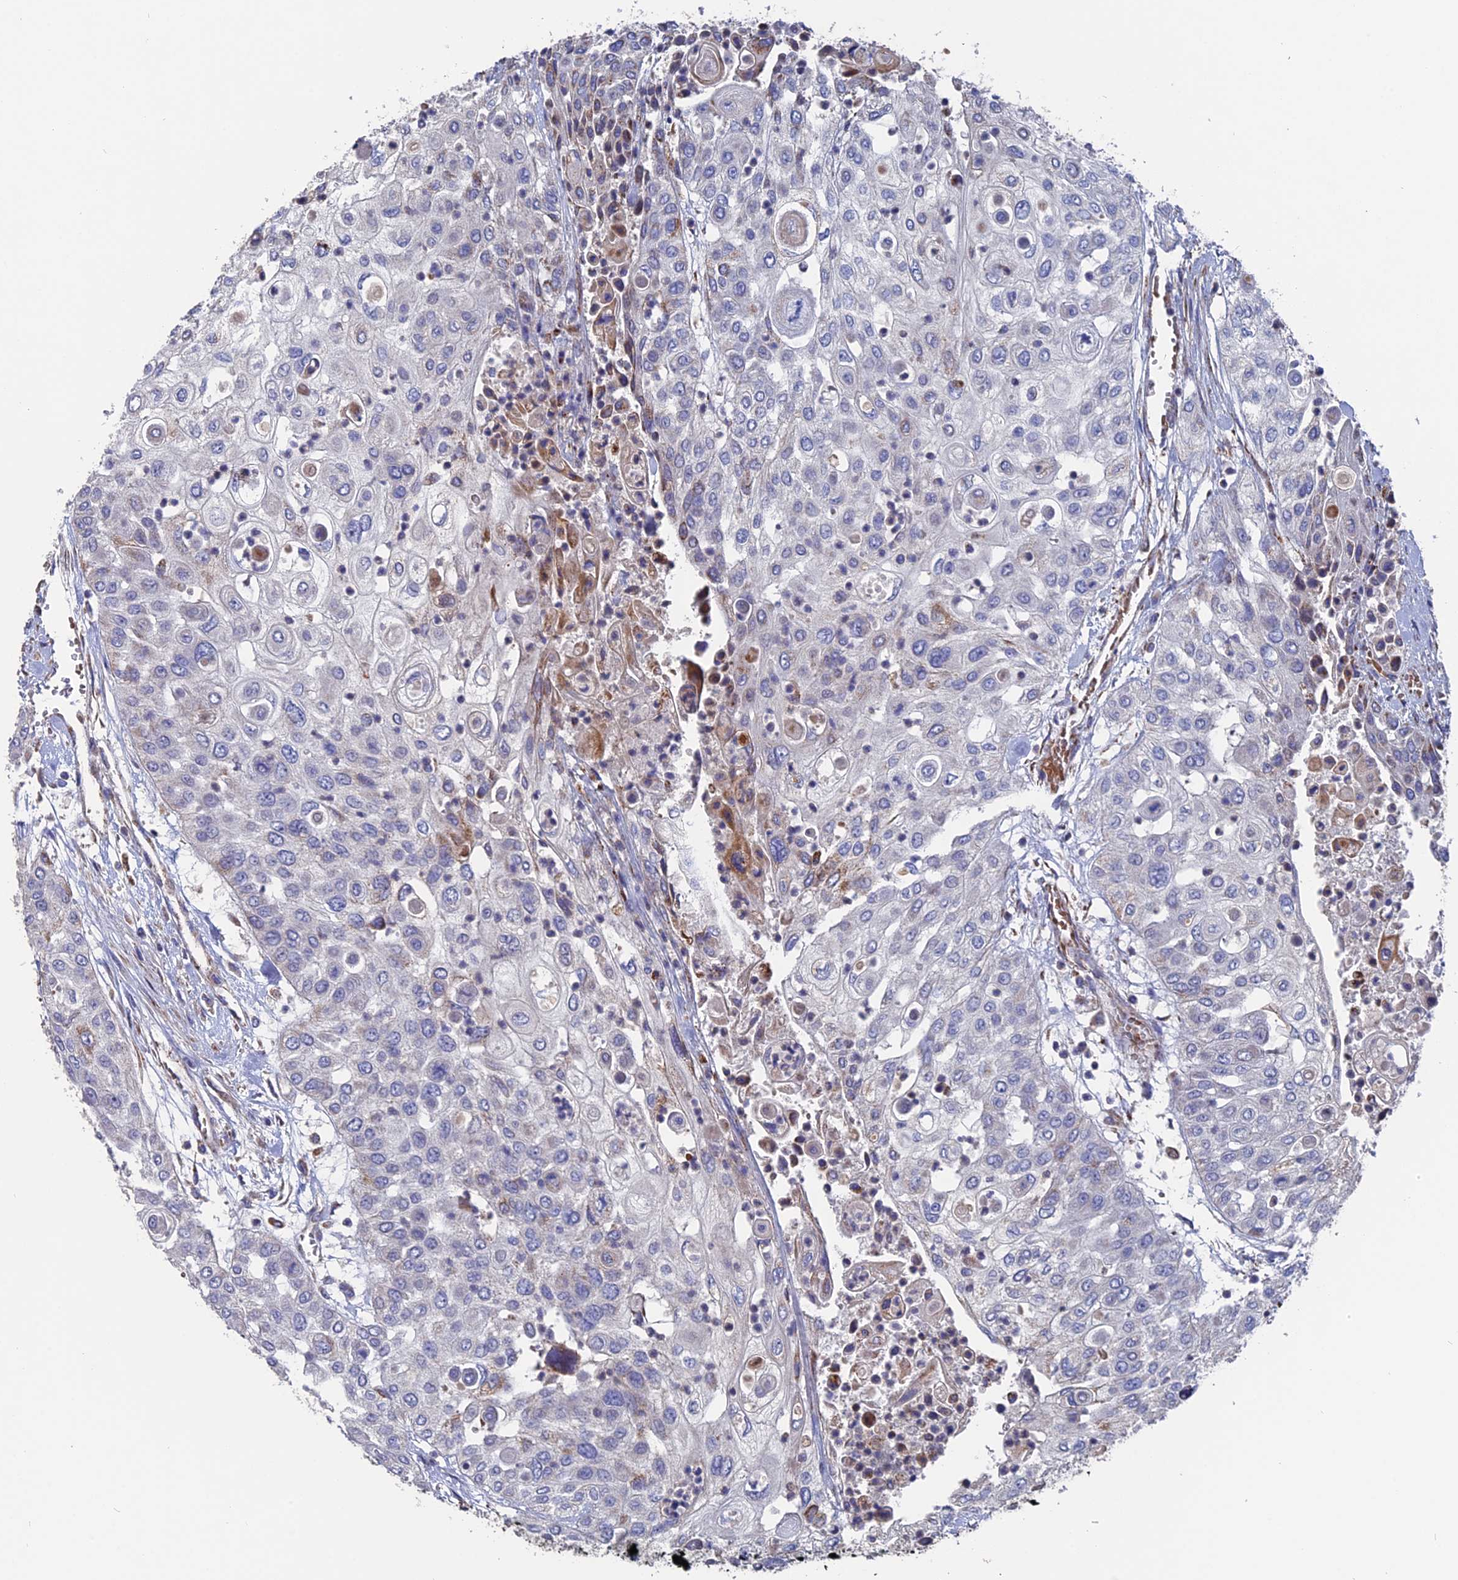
{"staining": {"intensity": "negative", "quantity": "none", "location": "none"}, "tissue": "urothelial cancer", "cell_type": "Tumor cells", "image_type": "cancer", "snomed": [{"axis": "morphology", "description": "Urothelial carcinoma, High grade"}, {"axis": "topography", "description": "Urinary bladder"}], "caption": "Tumor cells show no significant protein staining in urothelial cancer.", "gene": "TGFA", "patient": {"sex": "female", "age": 79}}